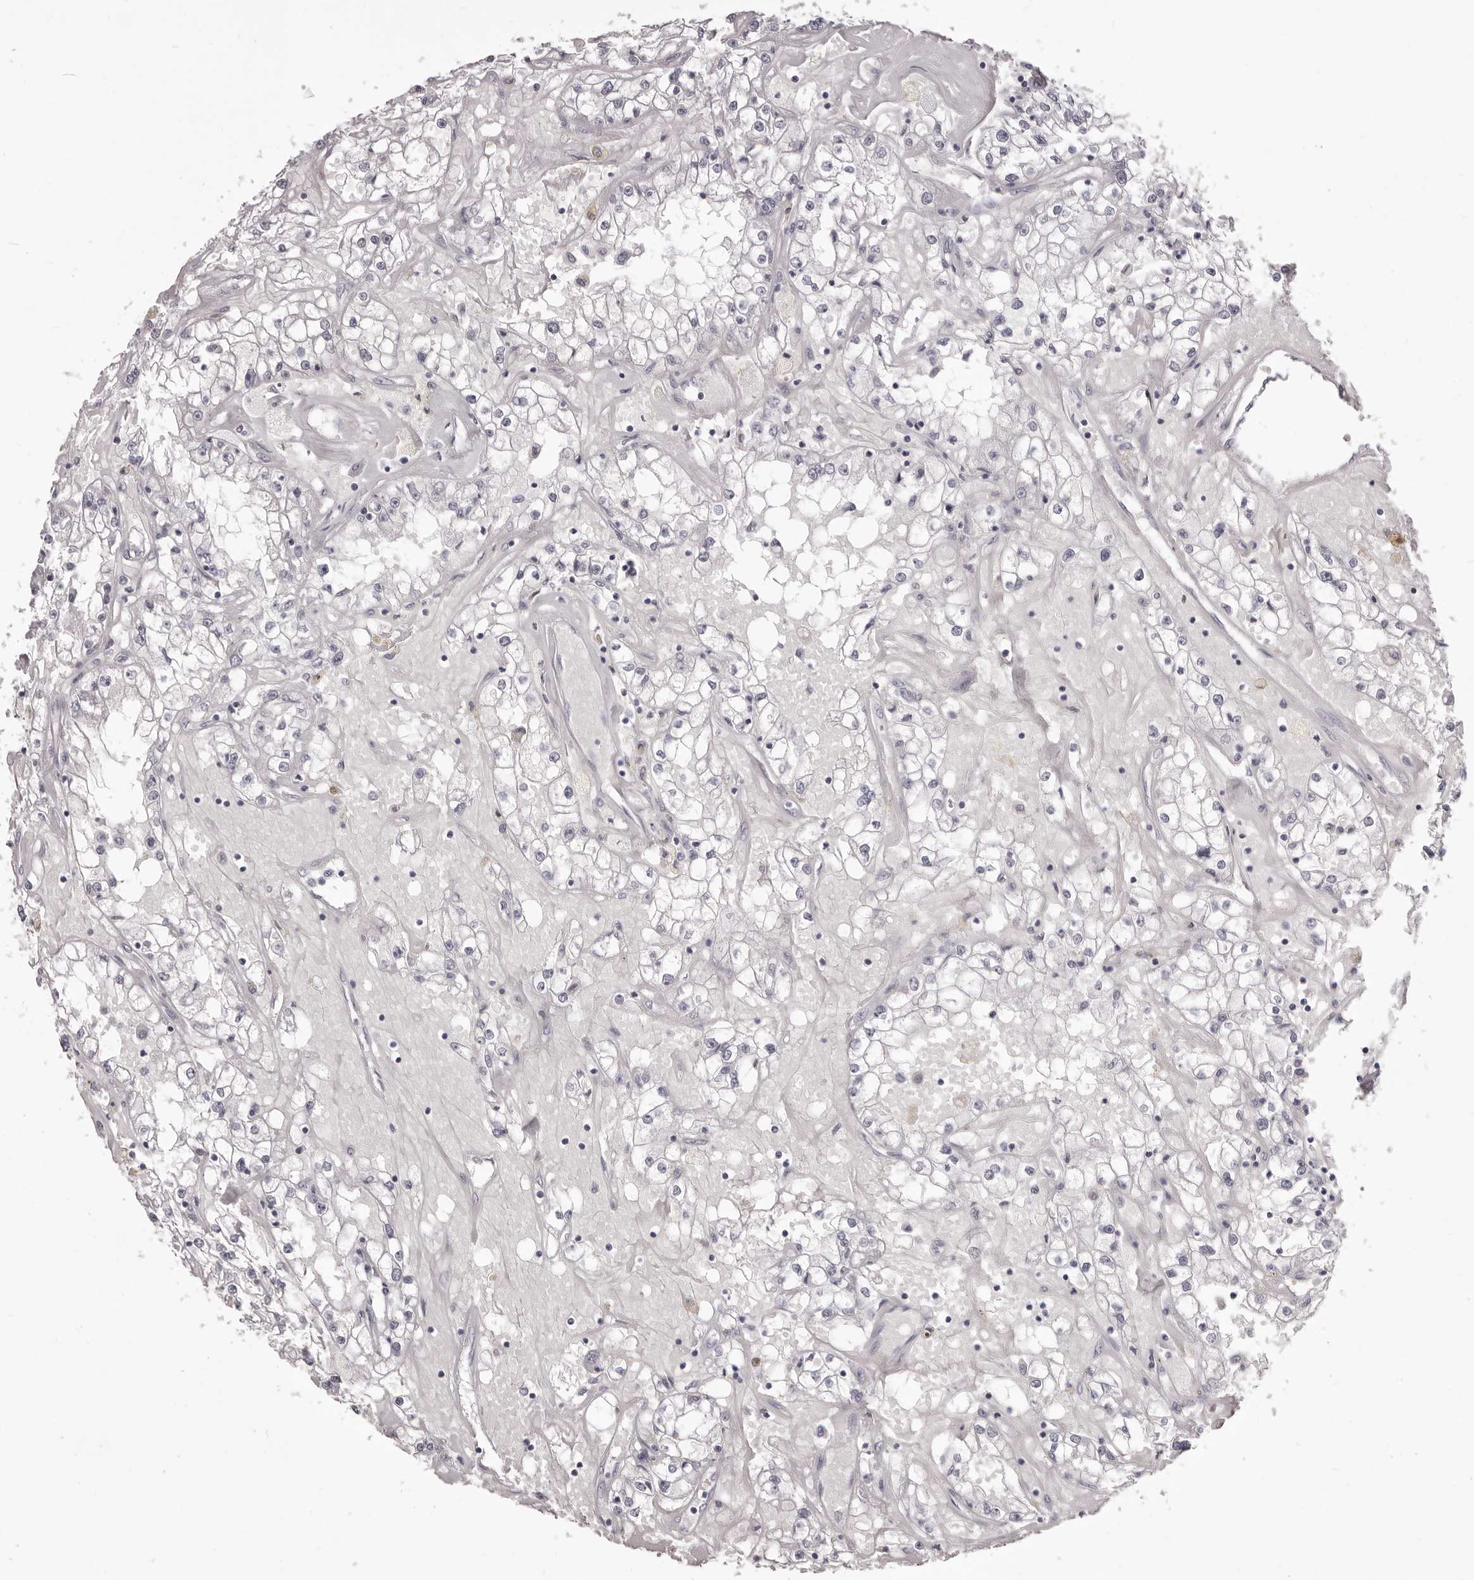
{"staining": {"intensity": "negative", "quantity": "none", "location": "none"}, "tissue": "renal cancer", "cell_type": "Tumor cells", "image_type": "cancer", "snomed": [{"axis": "morphology", "description": "Adenocarcinoma, NOS"}, {"axis": "topography", "description": "Kidney"}], "caption": "Immunohistochemical staining of human renal adenocarcinoma shows no significant positivity in tumor cells.", "gene": "PRMT2", "patient": {"sex": "male", "age": 56}}